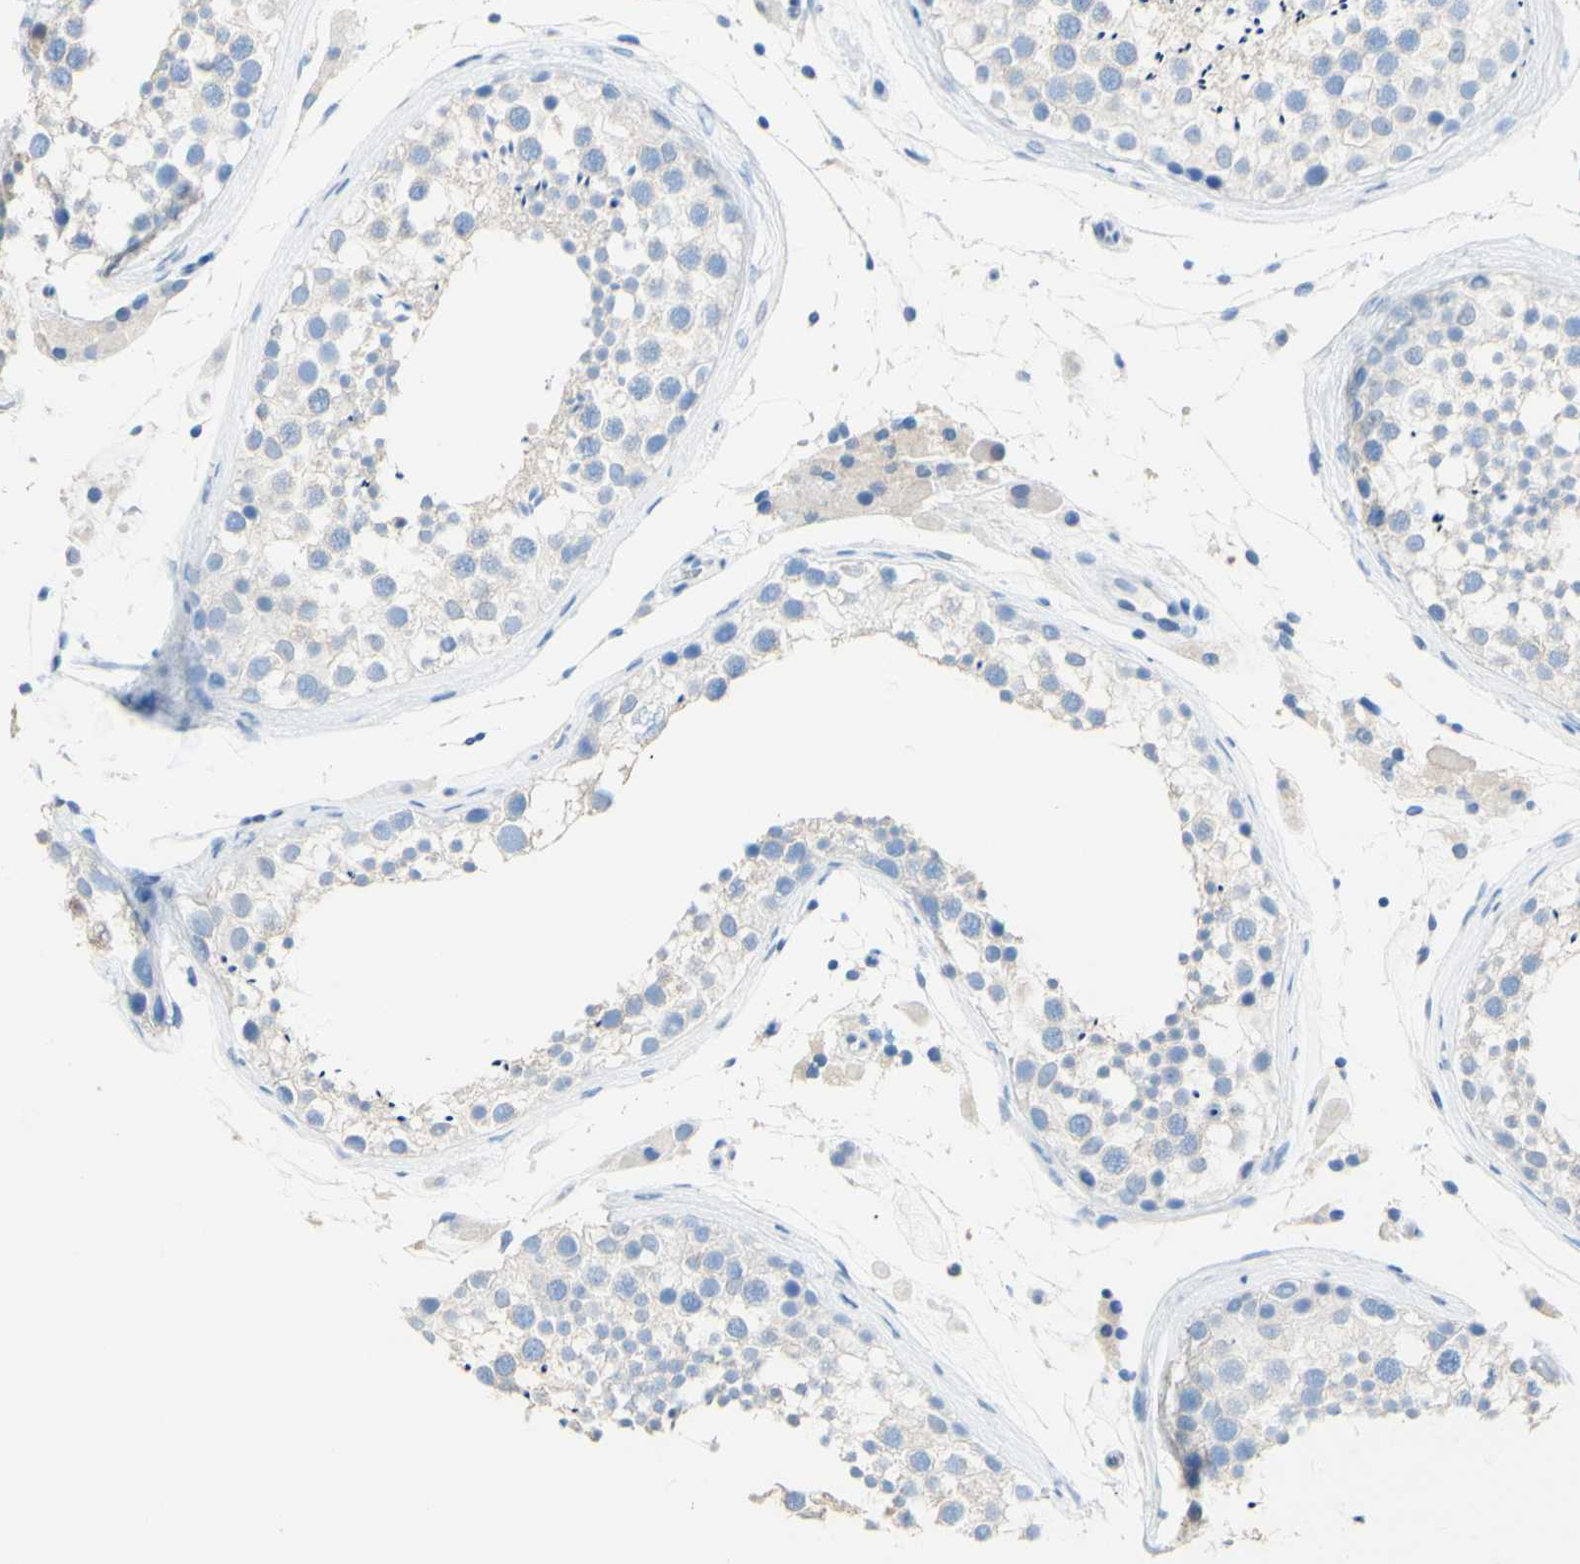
{"staining": {"intensity": "negative", "quantity": "none", "location": "none"}, "tissue": "testis", "cell_type": "Cells in seminiferous ducts", "image_type": "normal", "snomed": [{"axis": "morphology", "description": "Normal tissue, NOS"}, {"axis": "topography", "description": "Testis"}], "caption": "This is an immunohistochemistry (IHC) histopathology image of normal human testis. There is no positivity in cells in seminiferous ducts.", "gene": "DSC2", "patient": {"sex": "male", "age": 46}}